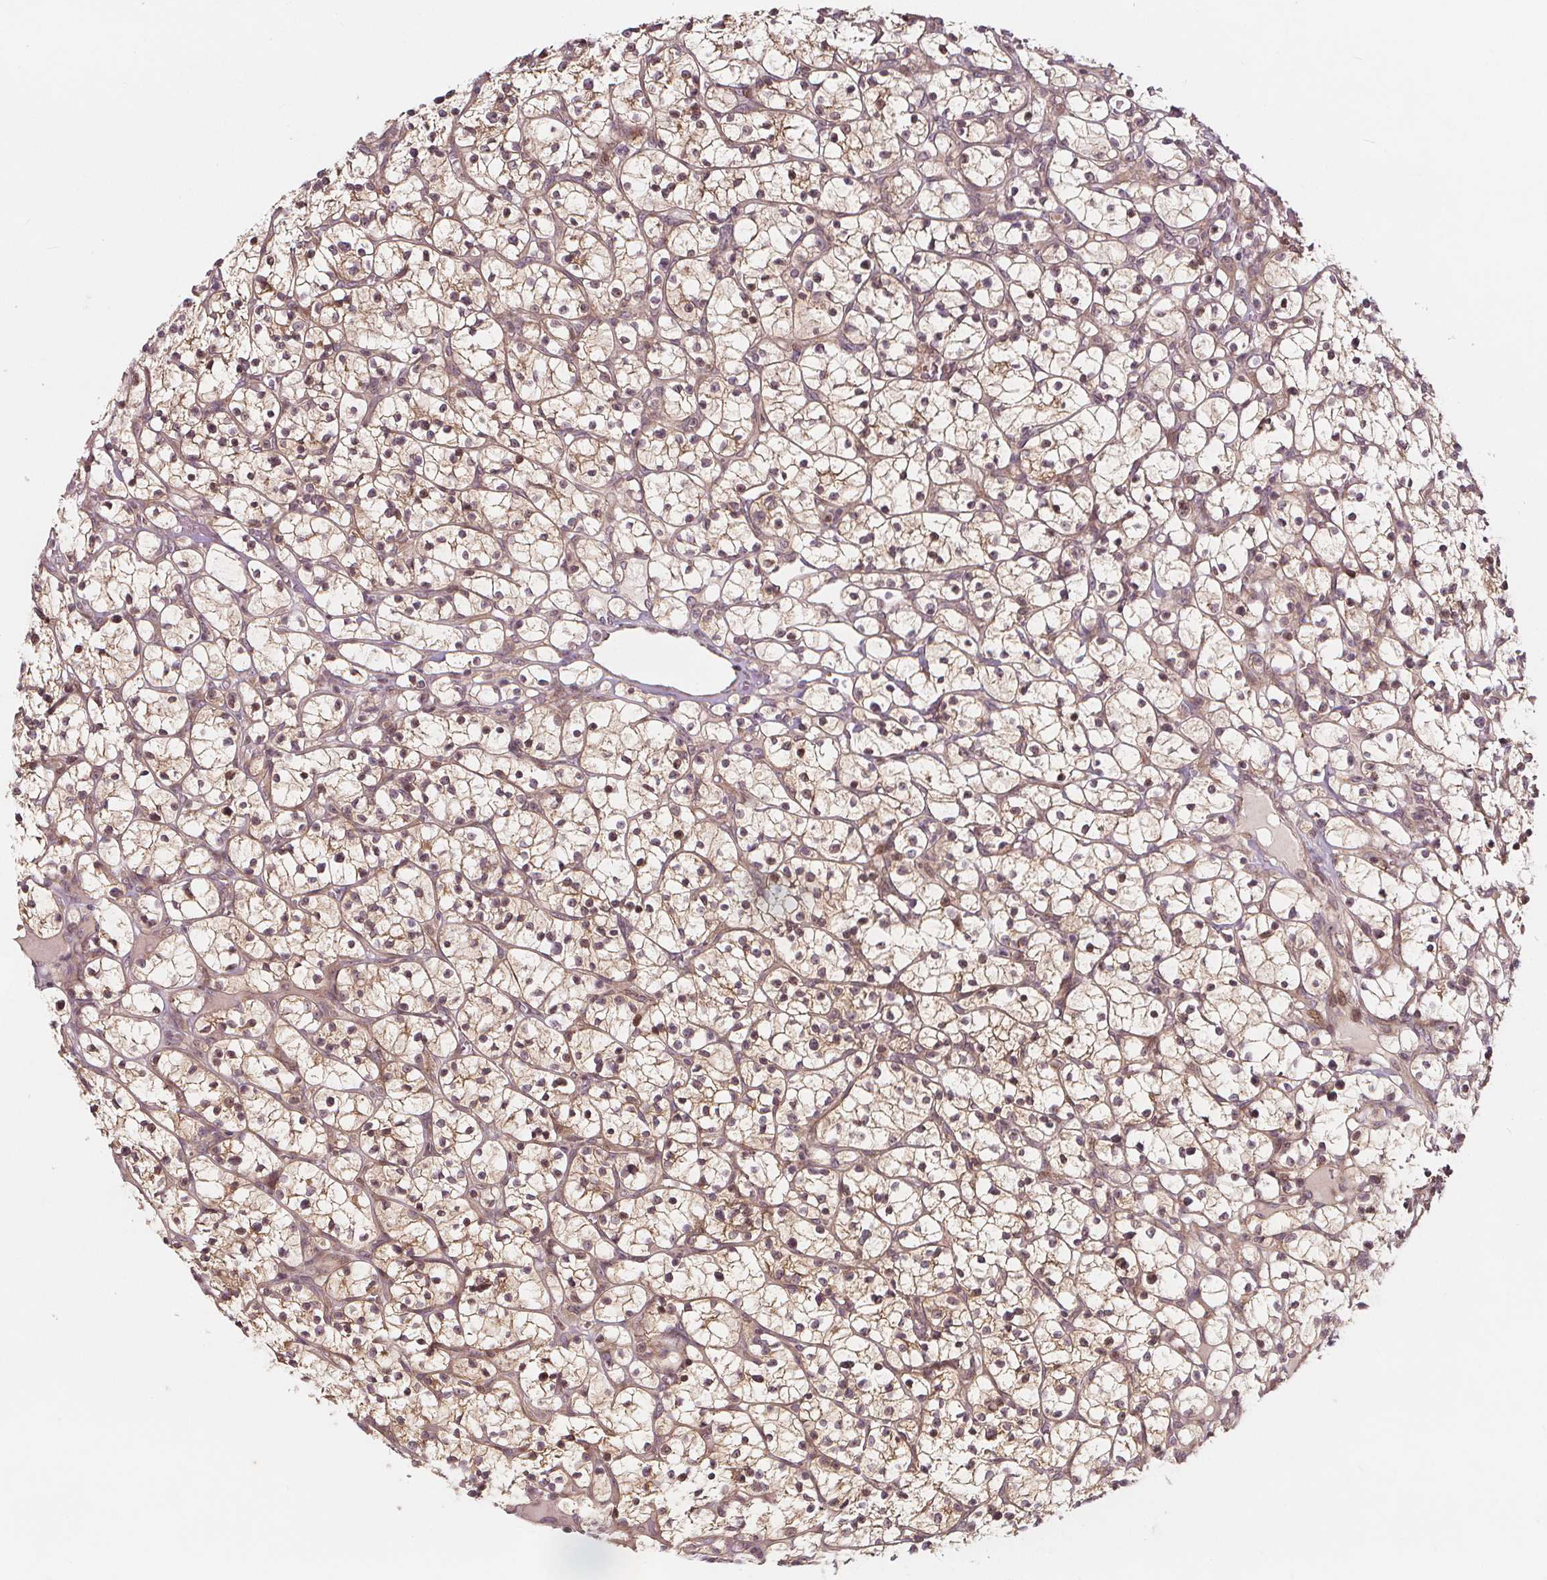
{"staining": {"intensity": "moderate", "quantity": "25%-75%", "location": "nuclear"}, "tissue": "renal cancer", "cell_type": "Tumor cells", "image_type": "cancer", "snomed": [{"axis": "morphology", "description": "Adenocarcinoma, NOS"}, {"axis": "topography", "description": "Kidney"}], "caption": "Protein staining reveals moderate nuclear positivity in about 25%-75% of tumor cells in renal cancer.", "gene": "AKT1S1", "patient": {"sex": "female", "age": 64}}